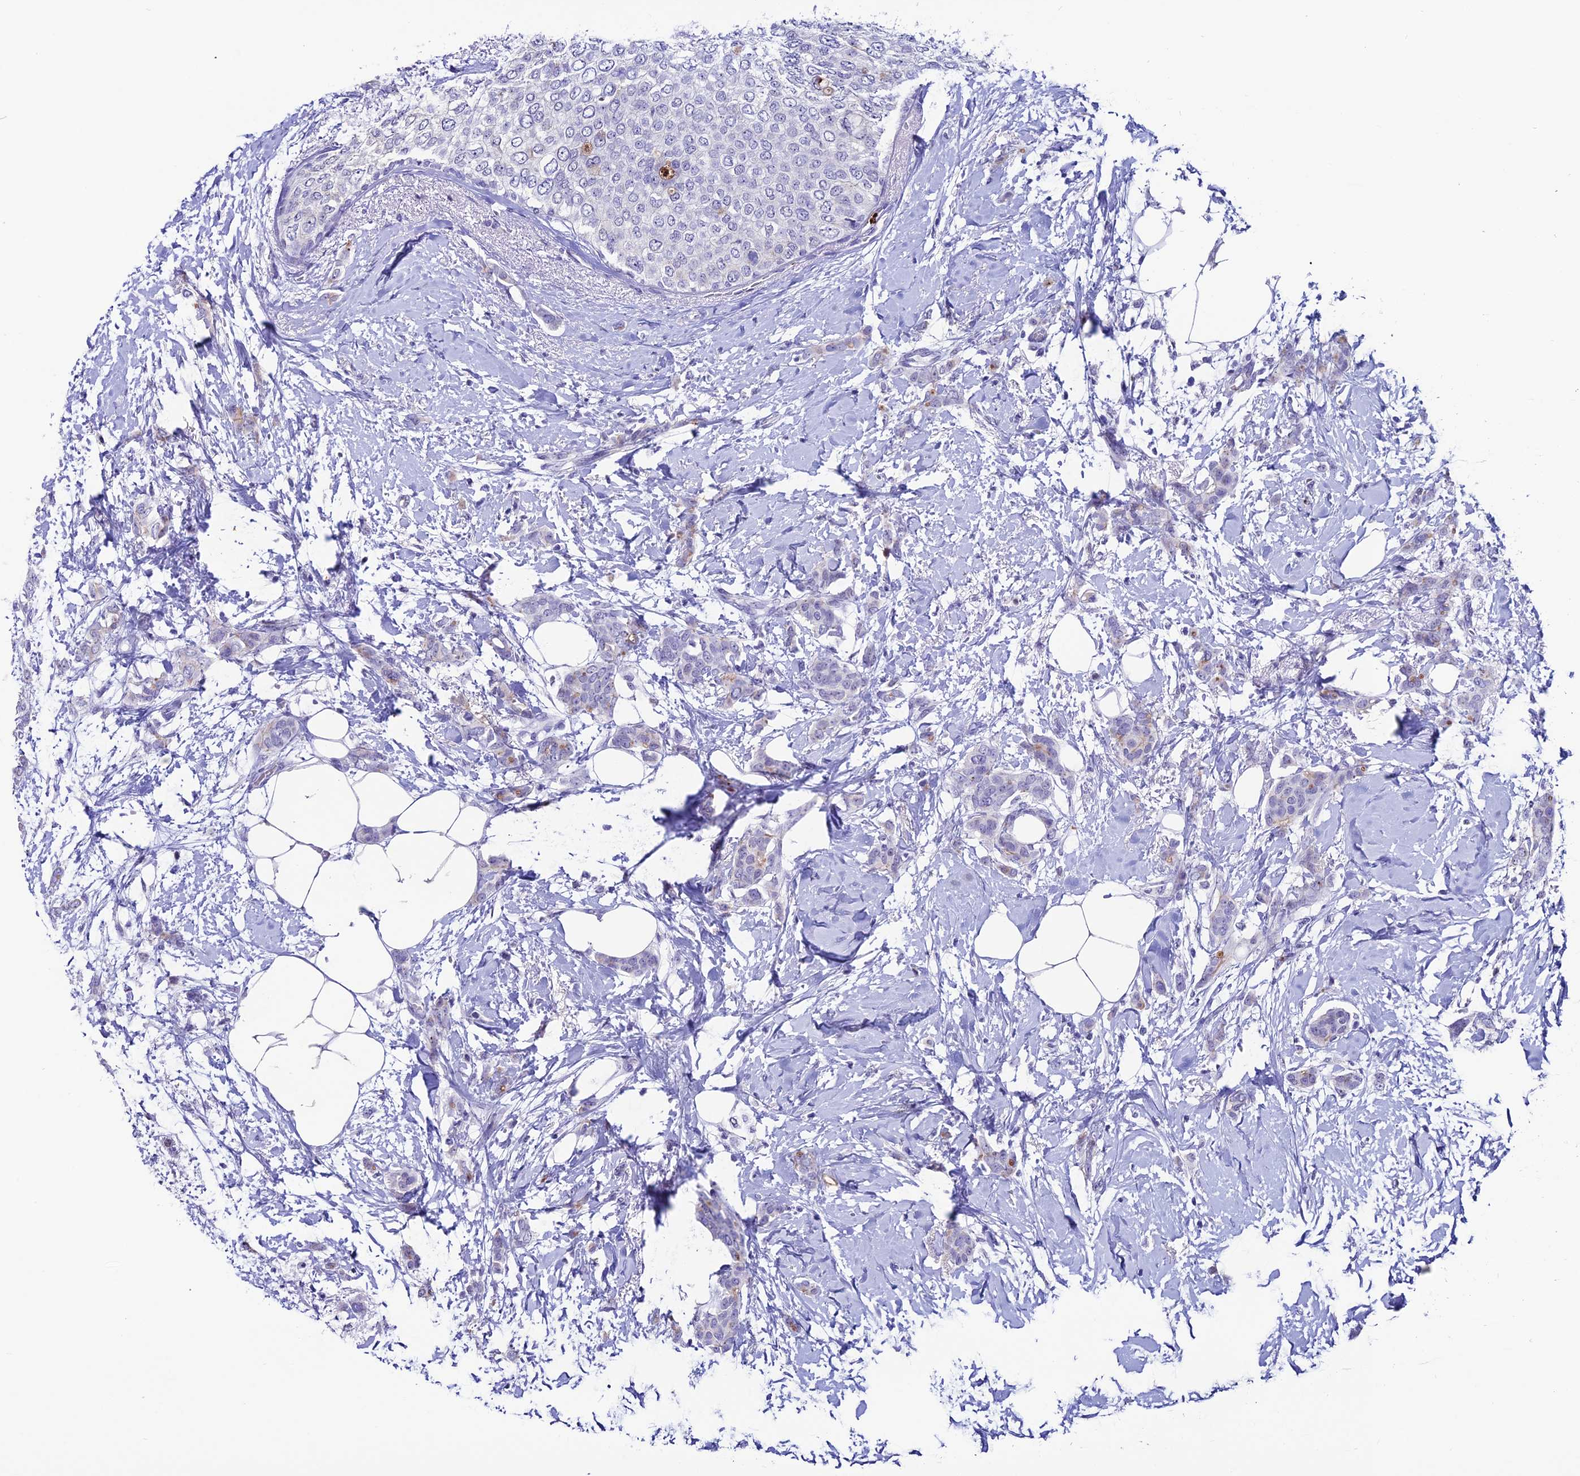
{"staining": {"intensity": "negative", "quantity": "none", "location": "none"}, "tissue": "breast cancer", "cell_type": "Tumor cells", "image_type": "cancer", "snomed": [{"axis": "morphology", "description": "Duct carcinoma"}, {"axis": "topography", "description": "Breast"}], "caption": "An image of breast cancer stained for a protein demonstrates no brown staining in tumor cells.", "gene": "MFSD2B", "patient": {"sex": "female", "age": 72}}